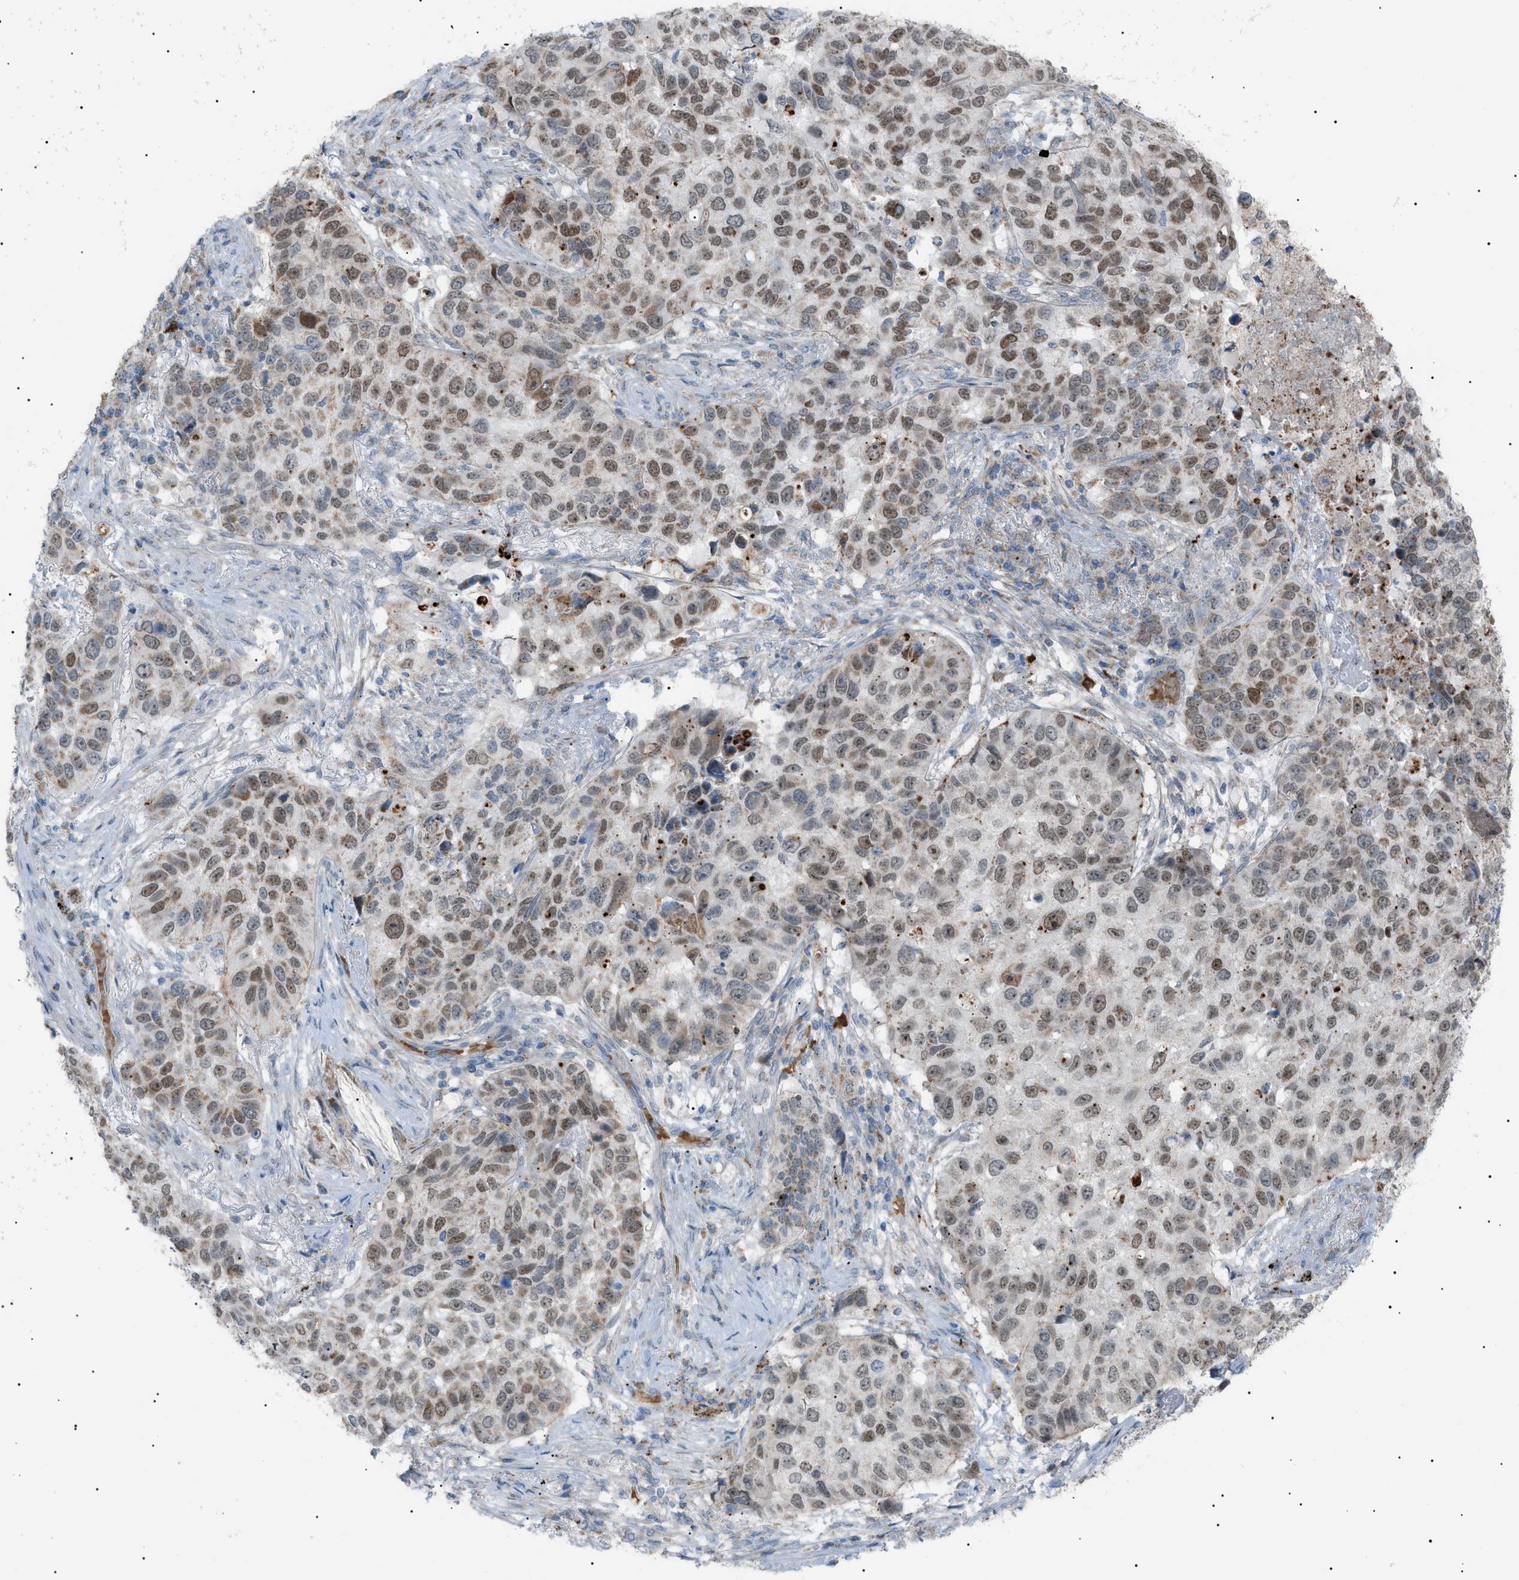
{"staining": {"intensity": "moderate", "quantity": ">75%", "location": "nuclear"}, "tissue": "lung cancer", "cell_type": "Tumor cells", "image_type": "cancer", "snomed": [{"axis": "morphology", "description": "Squamous cell carcinoma, NOS"}, {"axis": "topography", "description": "Lung"}], "caption": "Immunohistochemistry (IHC) histopathology image of human squamous cell carcinoma (lung) stained for a protein (brown), which exhibits medium levels of moderate nuclear positivity in about >75% of tumor cells.", "gene": "ZNF516", "patient": {"sex": "male", "age": 57}}